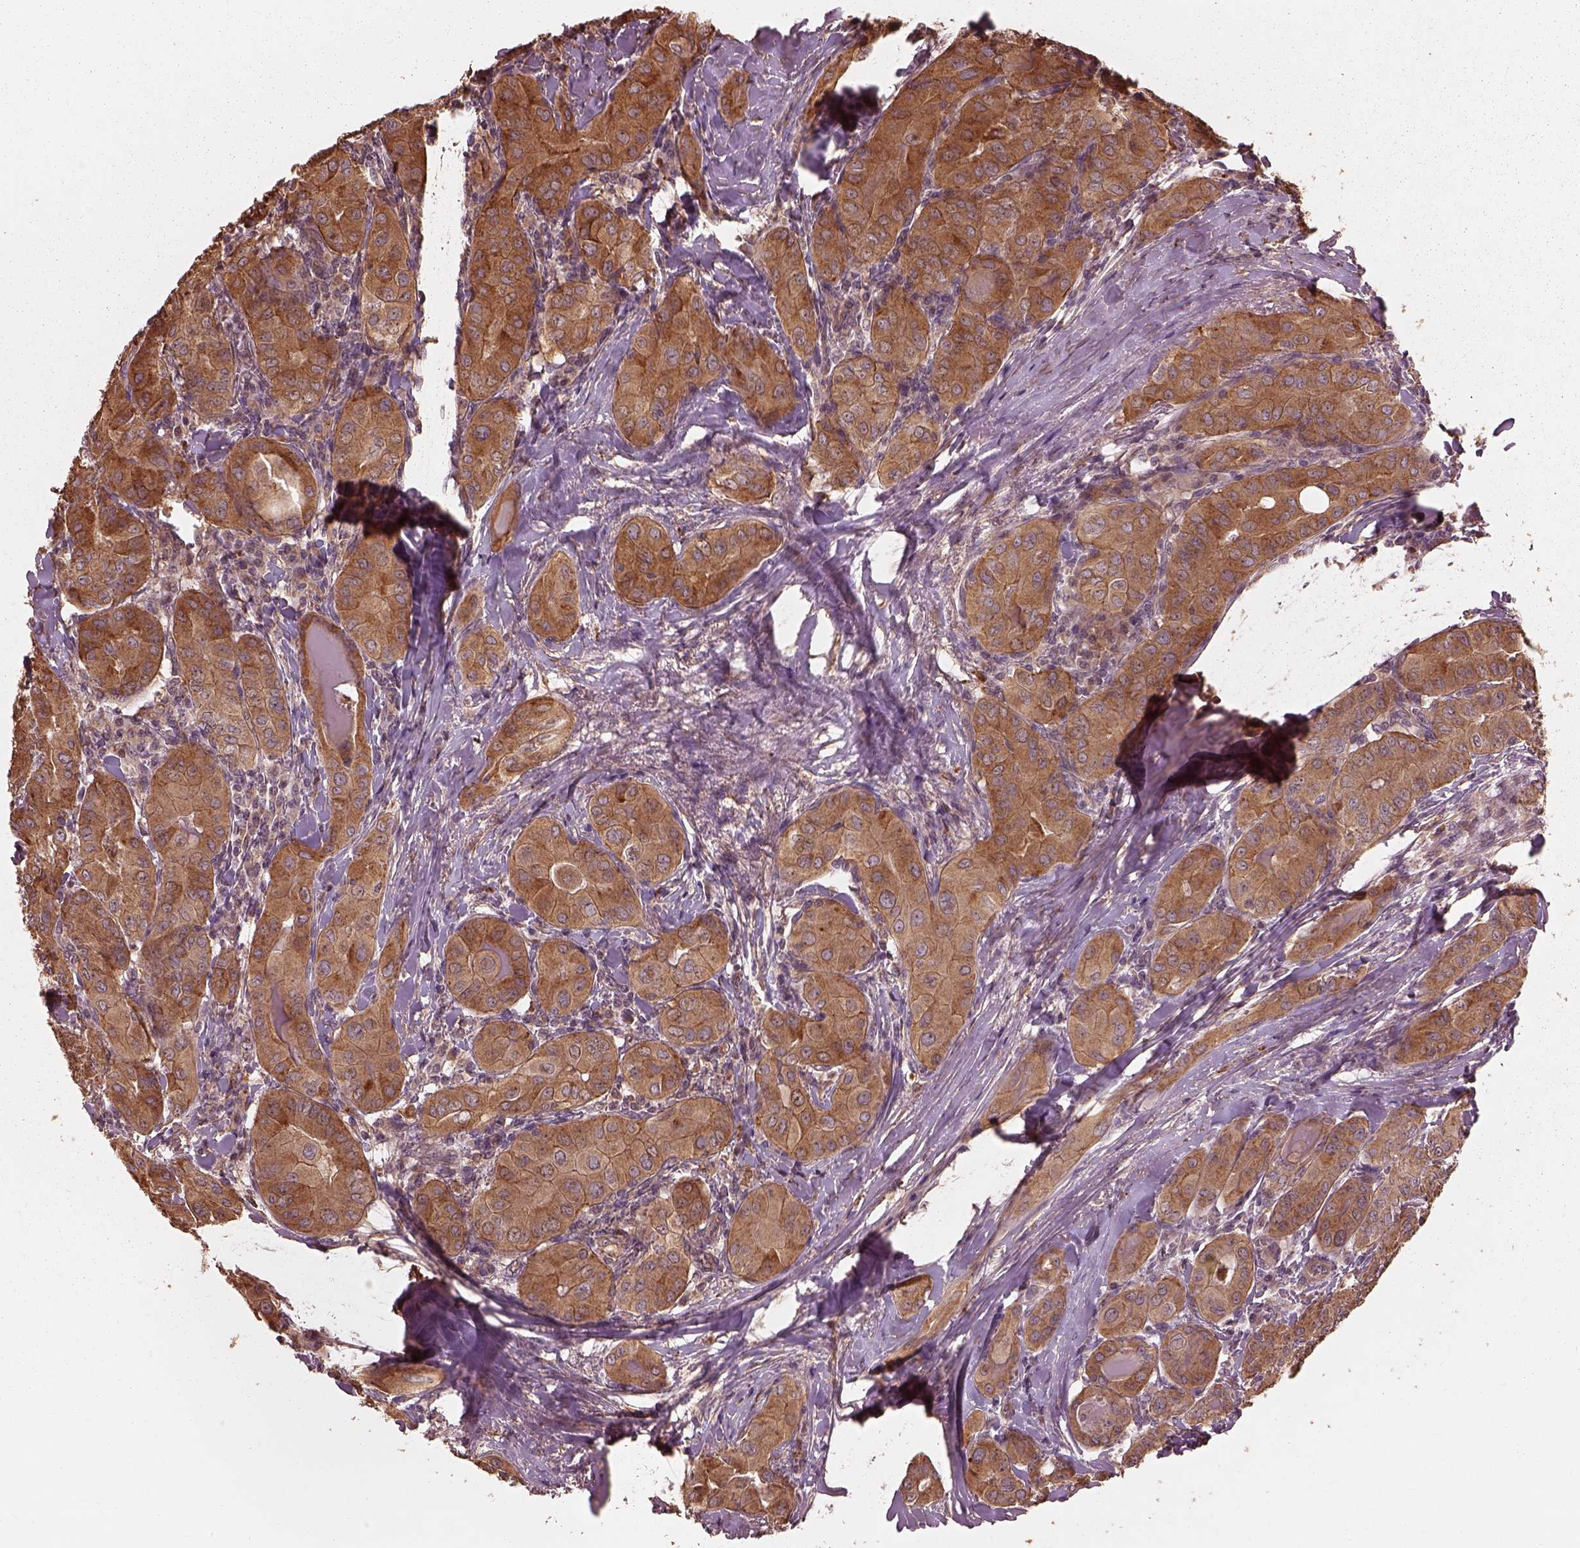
{"staining": {"intensity": "strong", "quantity": ">75%", "location": "cytoplasmic/membranous"}, "tissue": "thyroid cancer", "cell_type": "Tumor cells", "image_type": "cancer", "snomed": [{"axis": "morphology", "description": "Papillary adenocarcinoma, NOS"}, {"axis": "topography", "description": "Thyroid gland"}], "caption": "Tumor cells exhibit strong cytoplasmic/membranous staining in about >75% of cells in thyroid cancer (papillary adenocarcinoma). Nuclei are stained in blue.", "gene": "METTL4", "patient": {"sex": "female", "age": 37}}